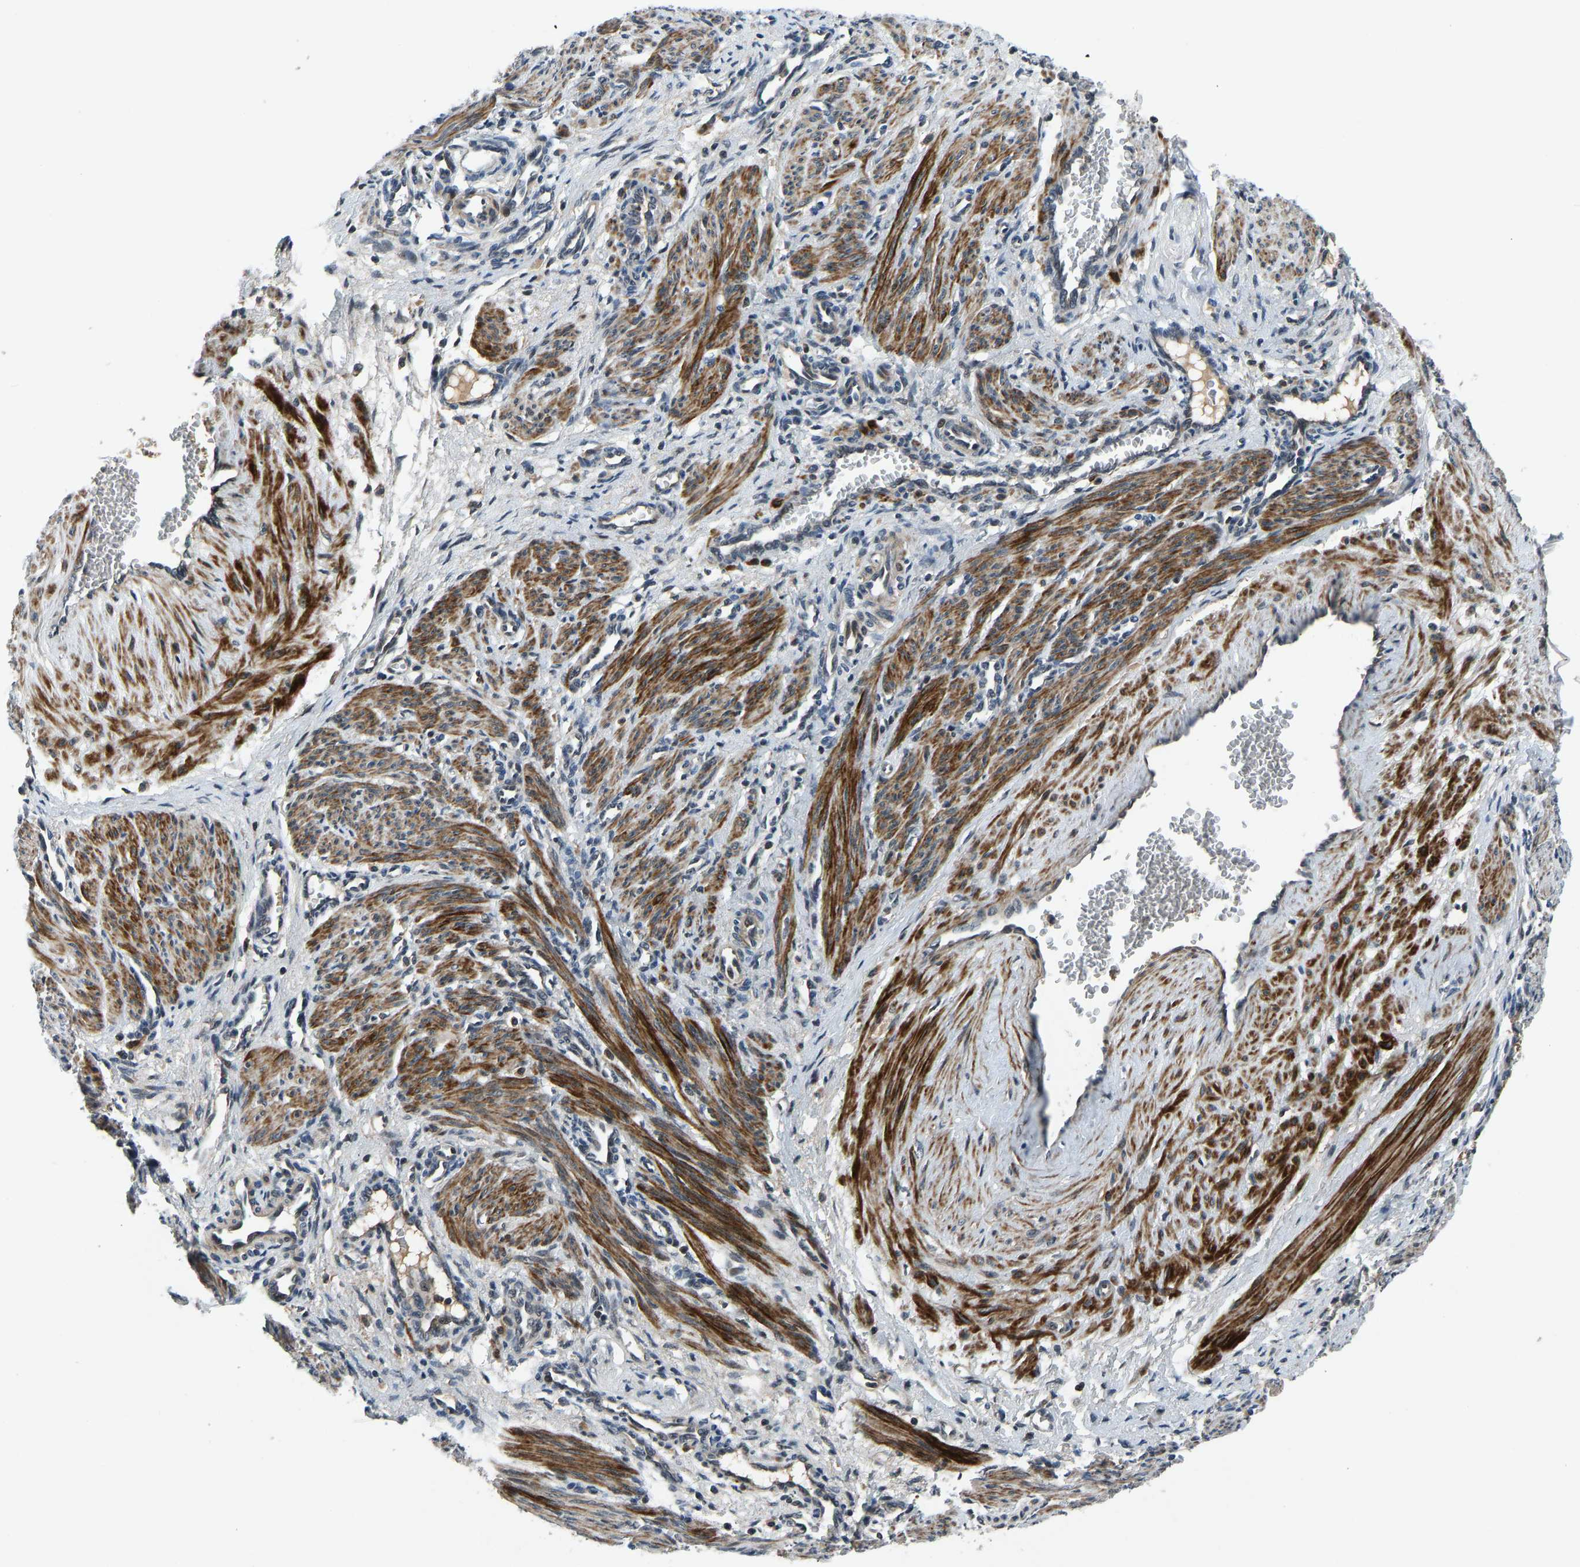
{"staining": {"intensity": "strong", "quantity": ">75%", "location": "cytoplasmic/membranous"}, "tissue": "smooth muscle", "cell_type": "Smooth muscle cells", "image_type": "normal", "snomed": [{"axis": "morphology", "description": "Normal tissue, NOS"}, {"axis": "topography", "description": "Endometrium"}], "caption": "IHC micrograph of normal smooth muscle stained for a protein (brown), which displays high levels of strong cytoplasmic/membranous staining in about >75% of smooth muscle cells.", "gene": "RLIM", "patient": {"sex": "female", "age": 33}}